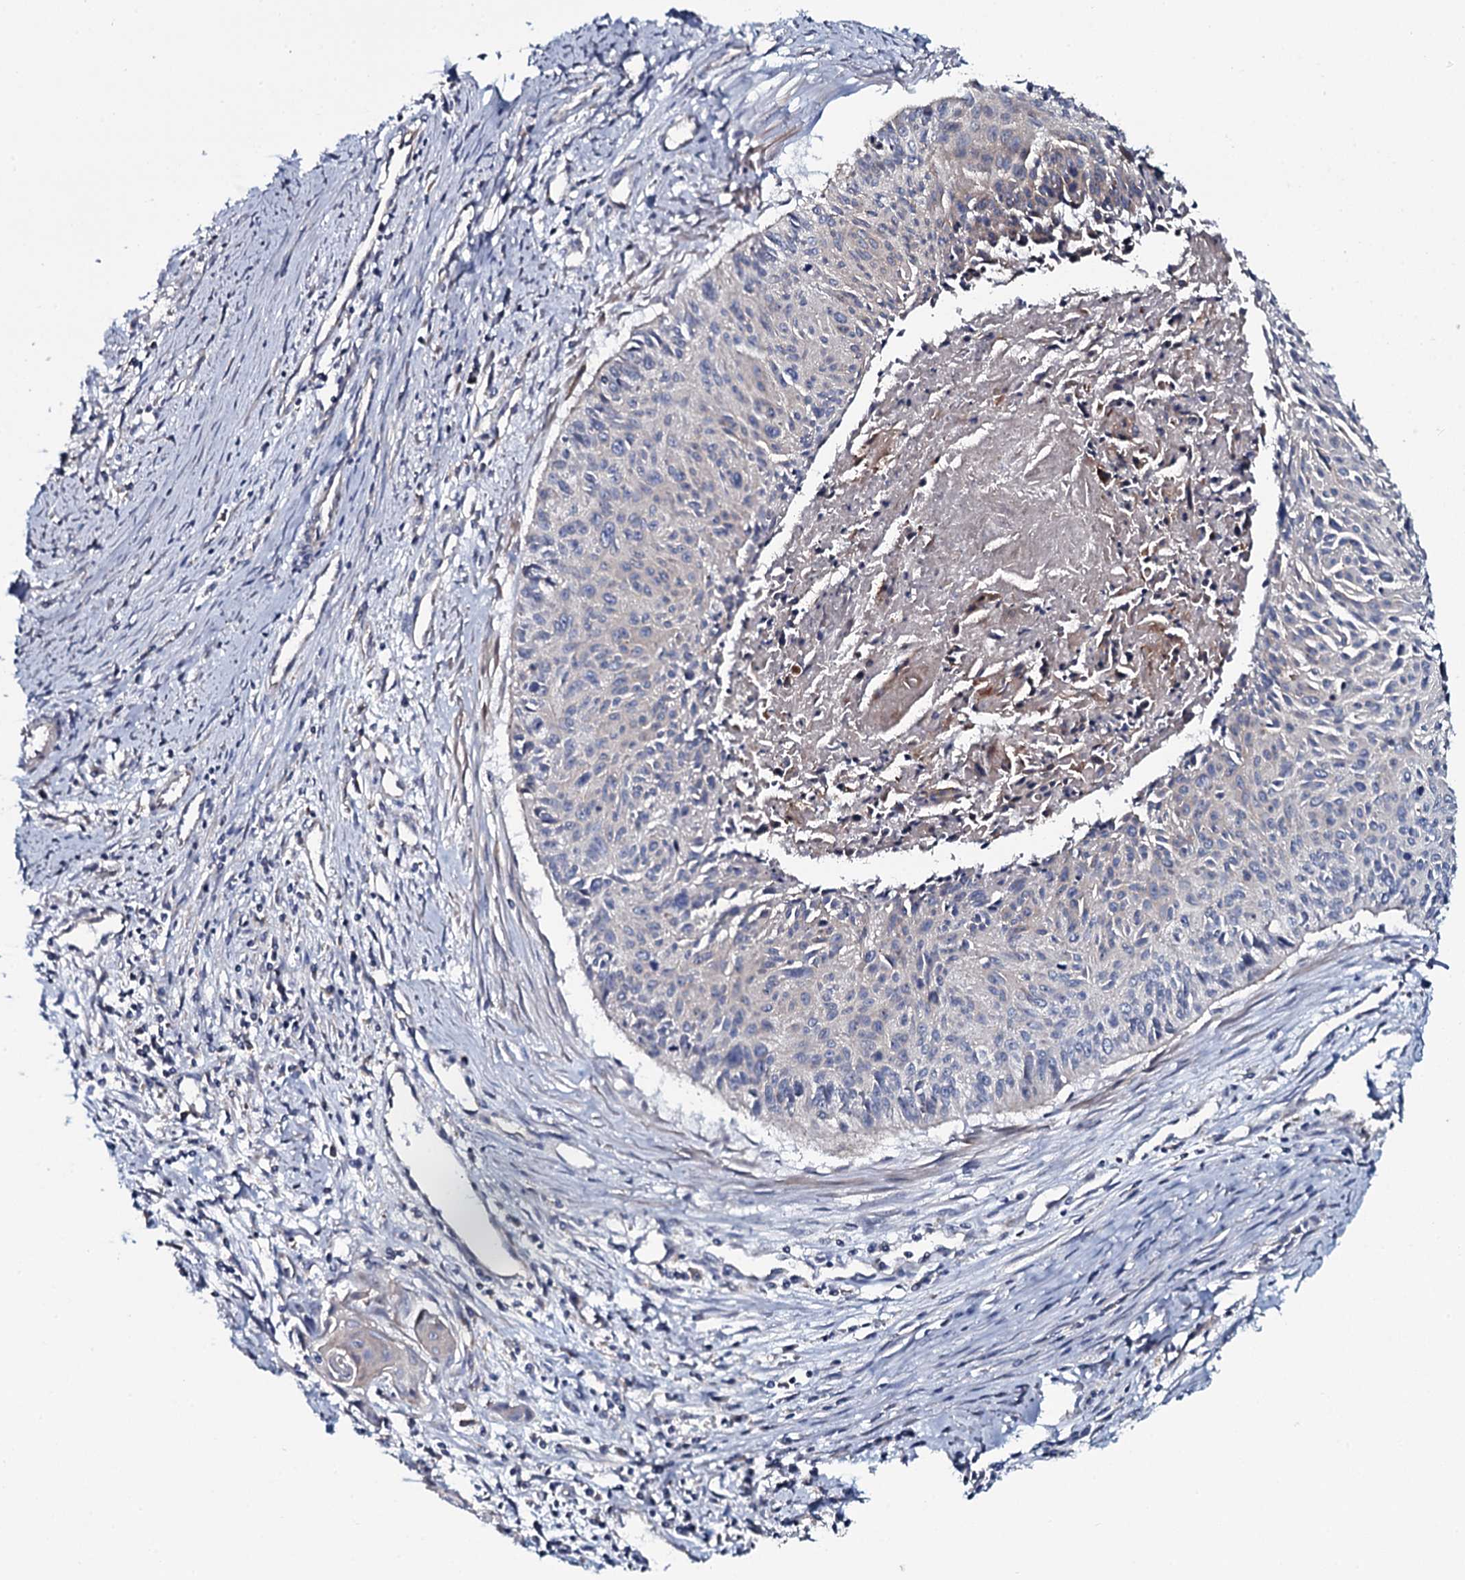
{"staining": {"intensity": "negative", "quantity": "none", "location": "none"}, "tissue": "cervical cancer", "cell_type": "Tumor cells", "image_type": "cancer", "snomed": [{"axis": "morphology", "description": "Squamous cell carcinoma, NOS"}, {"axis": "topography", "description": "Cervix"}], "caption": "IHC of squamous cell carcinoma (cervical) exhibits no positivity in tumor cells.", "gene": "TMEM151A", "patient": {"sex": "female", "age": 55}}